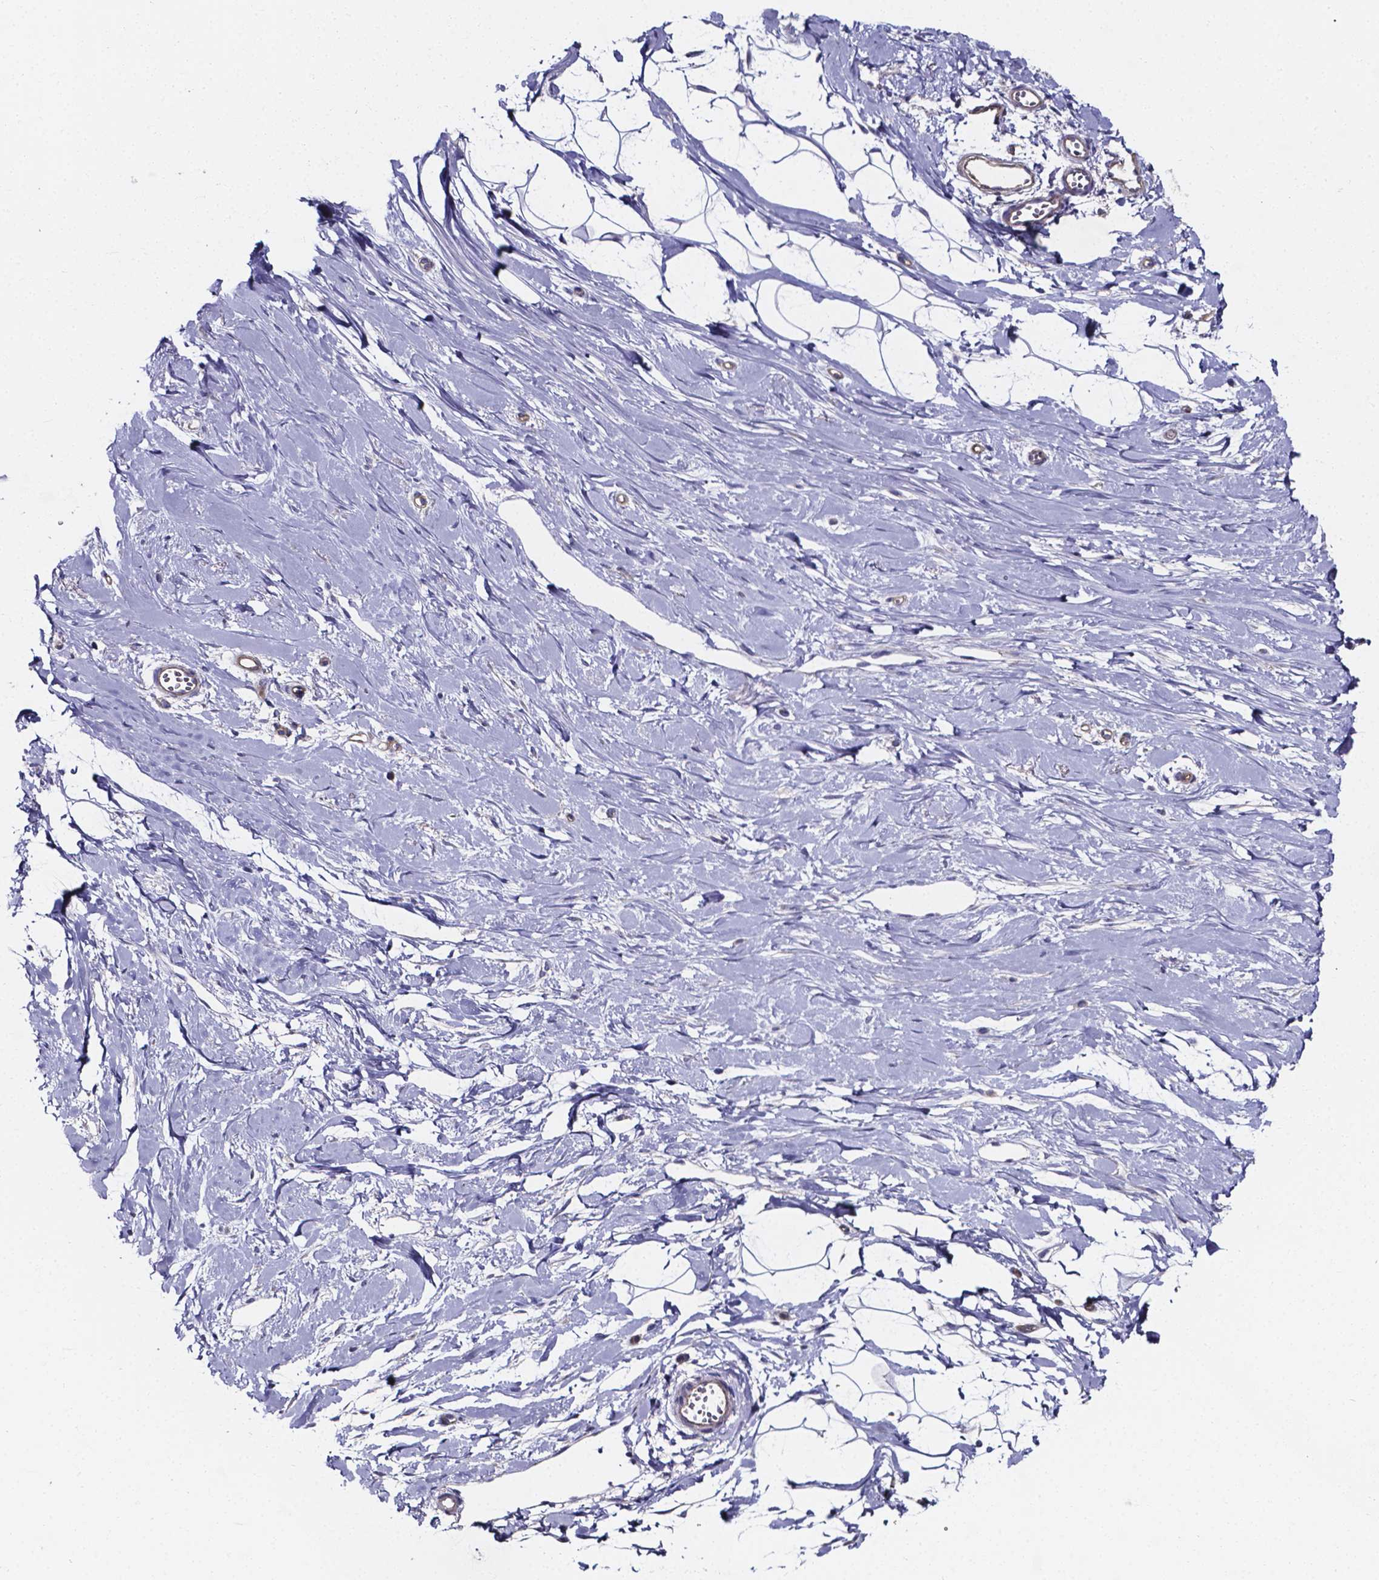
{"staining": {"intensity": "negative", "quantity": "none", "location": "none"}, "tissue": "breast", "cell_type": "Adipocytes", "image_type": "normal", "snomed": [{"axis": "morphology", "description": "Normal tissue, NOS"}, {"axis": "topography", "description": "Breast"}], "caption": "Human breast stained for a protein using immunohistochemistry (IHC) displays no expression in adipocytes.", "gene": "CACNG8", "patient": {"sex": "female", "age": 49}}